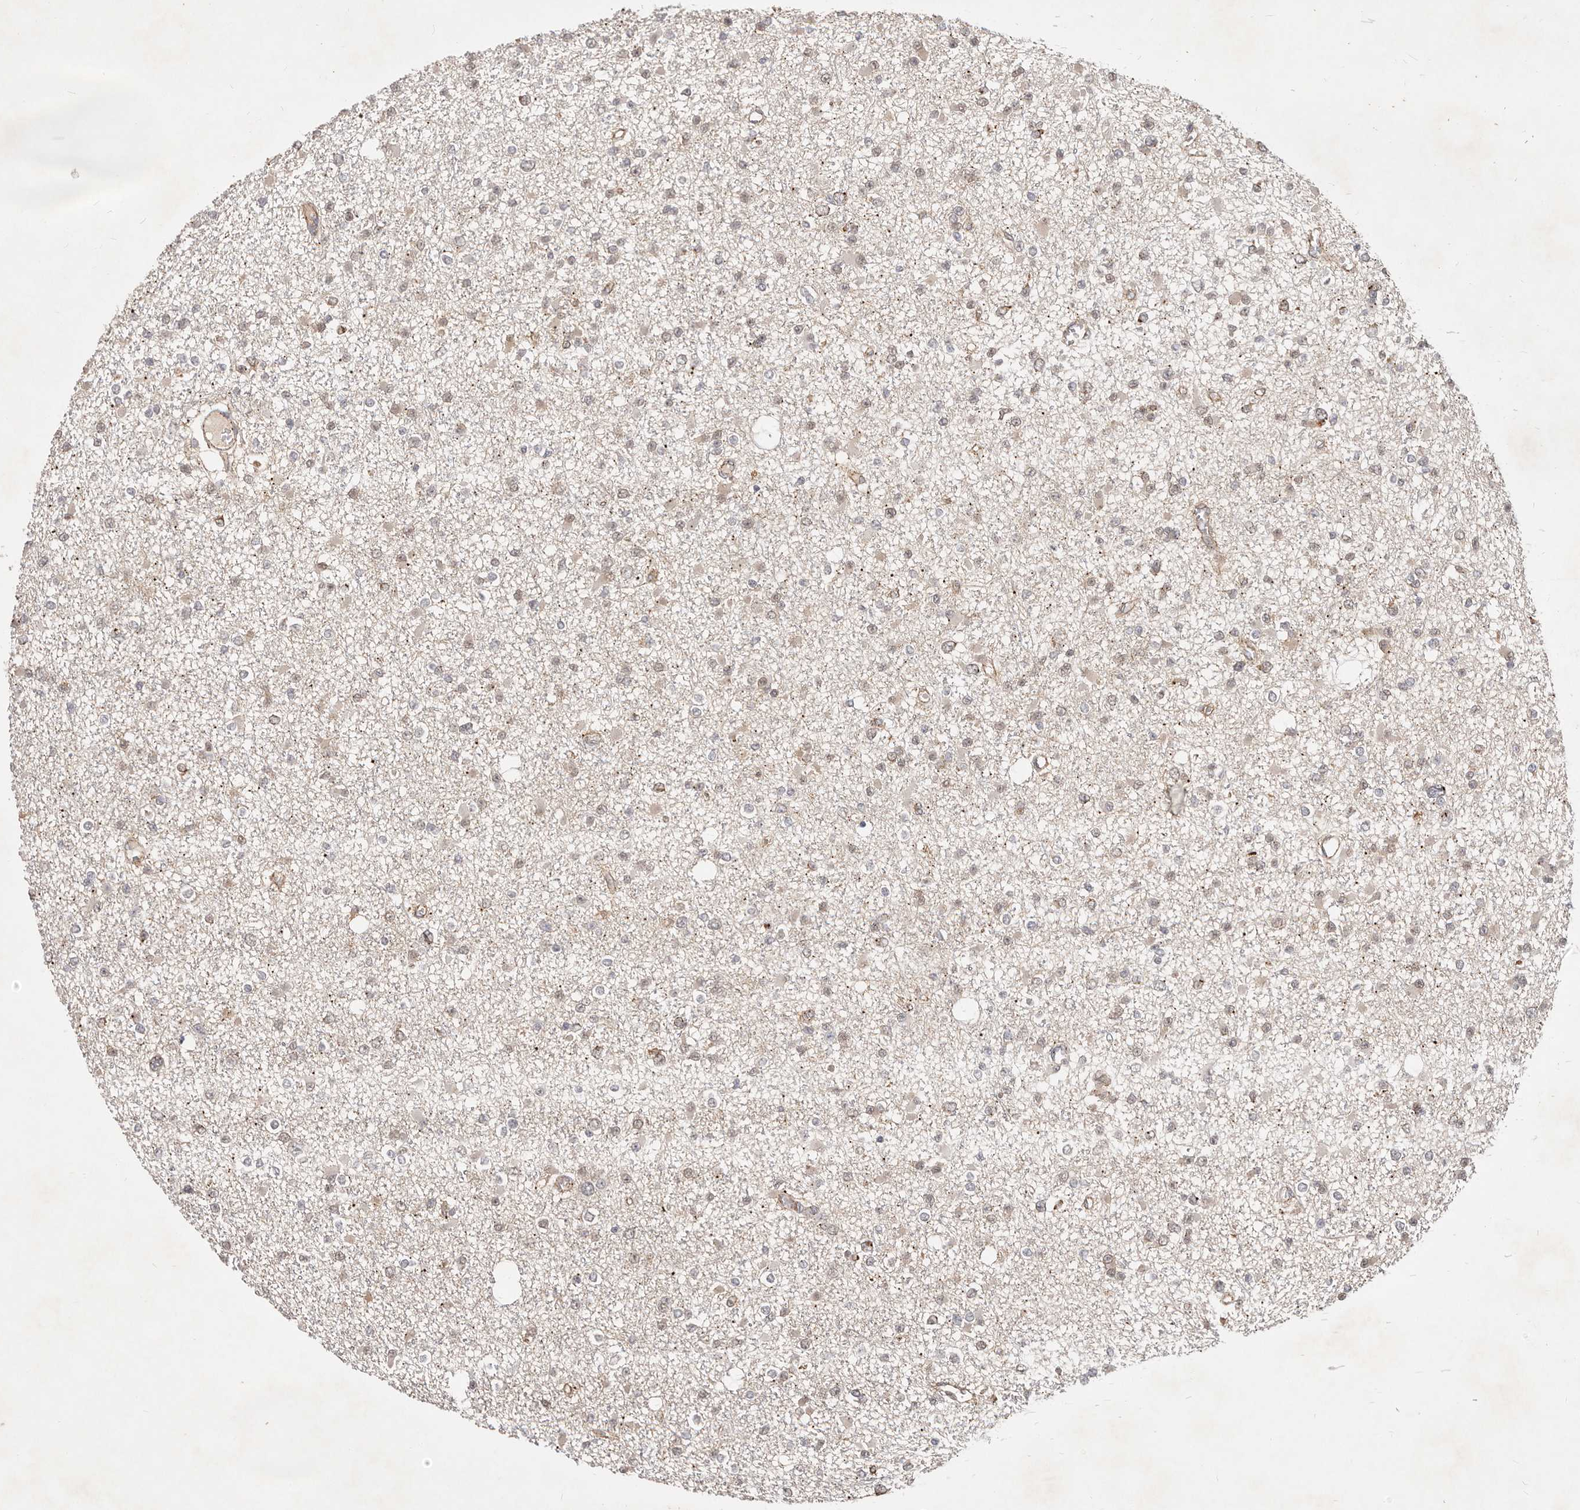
{"staining": {"intensity": "negative", "quantity": "none", "location": "none"}, "tissue": "glioma", "cell_type": "Tumor cells", "image_type": "cancer", "snomed": [{"axis": "morphology", "description": "Glioma, malignant, Low grade"}, {"axis": "topography", "description": "Brain"}], "caption": "Tumor cells show no significant protein positivity in malignant glioma (low-grade).", "gene": "USP49", "patient": {"sex": "female", "age": 22}}